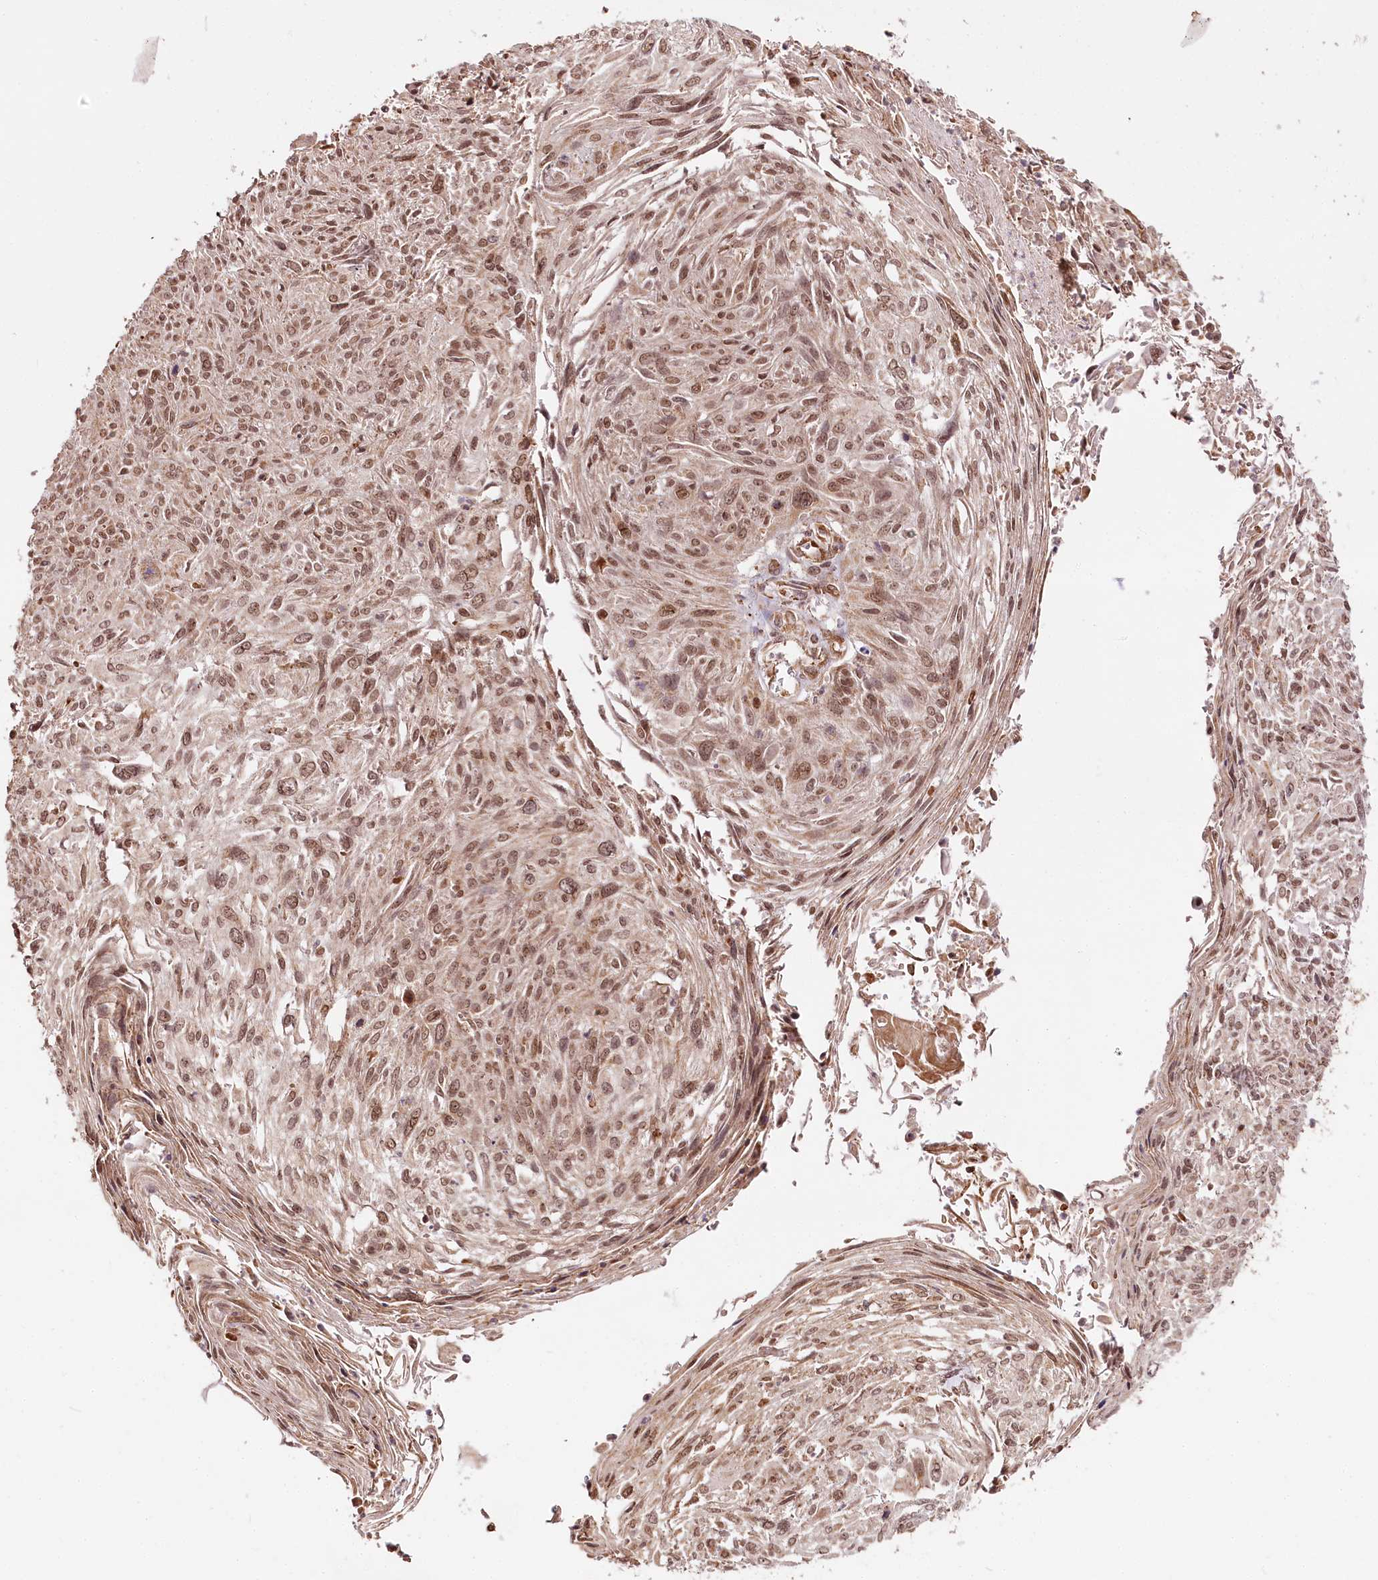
{"staining": {"intensity": "moderate", "quantity": ">75%", "location": "nuclear"}, "tissue": "cervical cancer", "cell_type": "Tumor cells", "image_type": "cancer", "snomed": [{"axis": "morphology", "description": "Squamous cell carcinoma, NOS"}, {"axis": "topography", "description": "Cervix"}], "caption": "Human cervical cancer (squamous cell carcinoma) stained for a protein (brown) demonstrates moderate nuclear positive expression in approximately >75% of tumor cells.", "gene": "ENSG00000144785", "patient": {"sex": "female", "age": 51}}